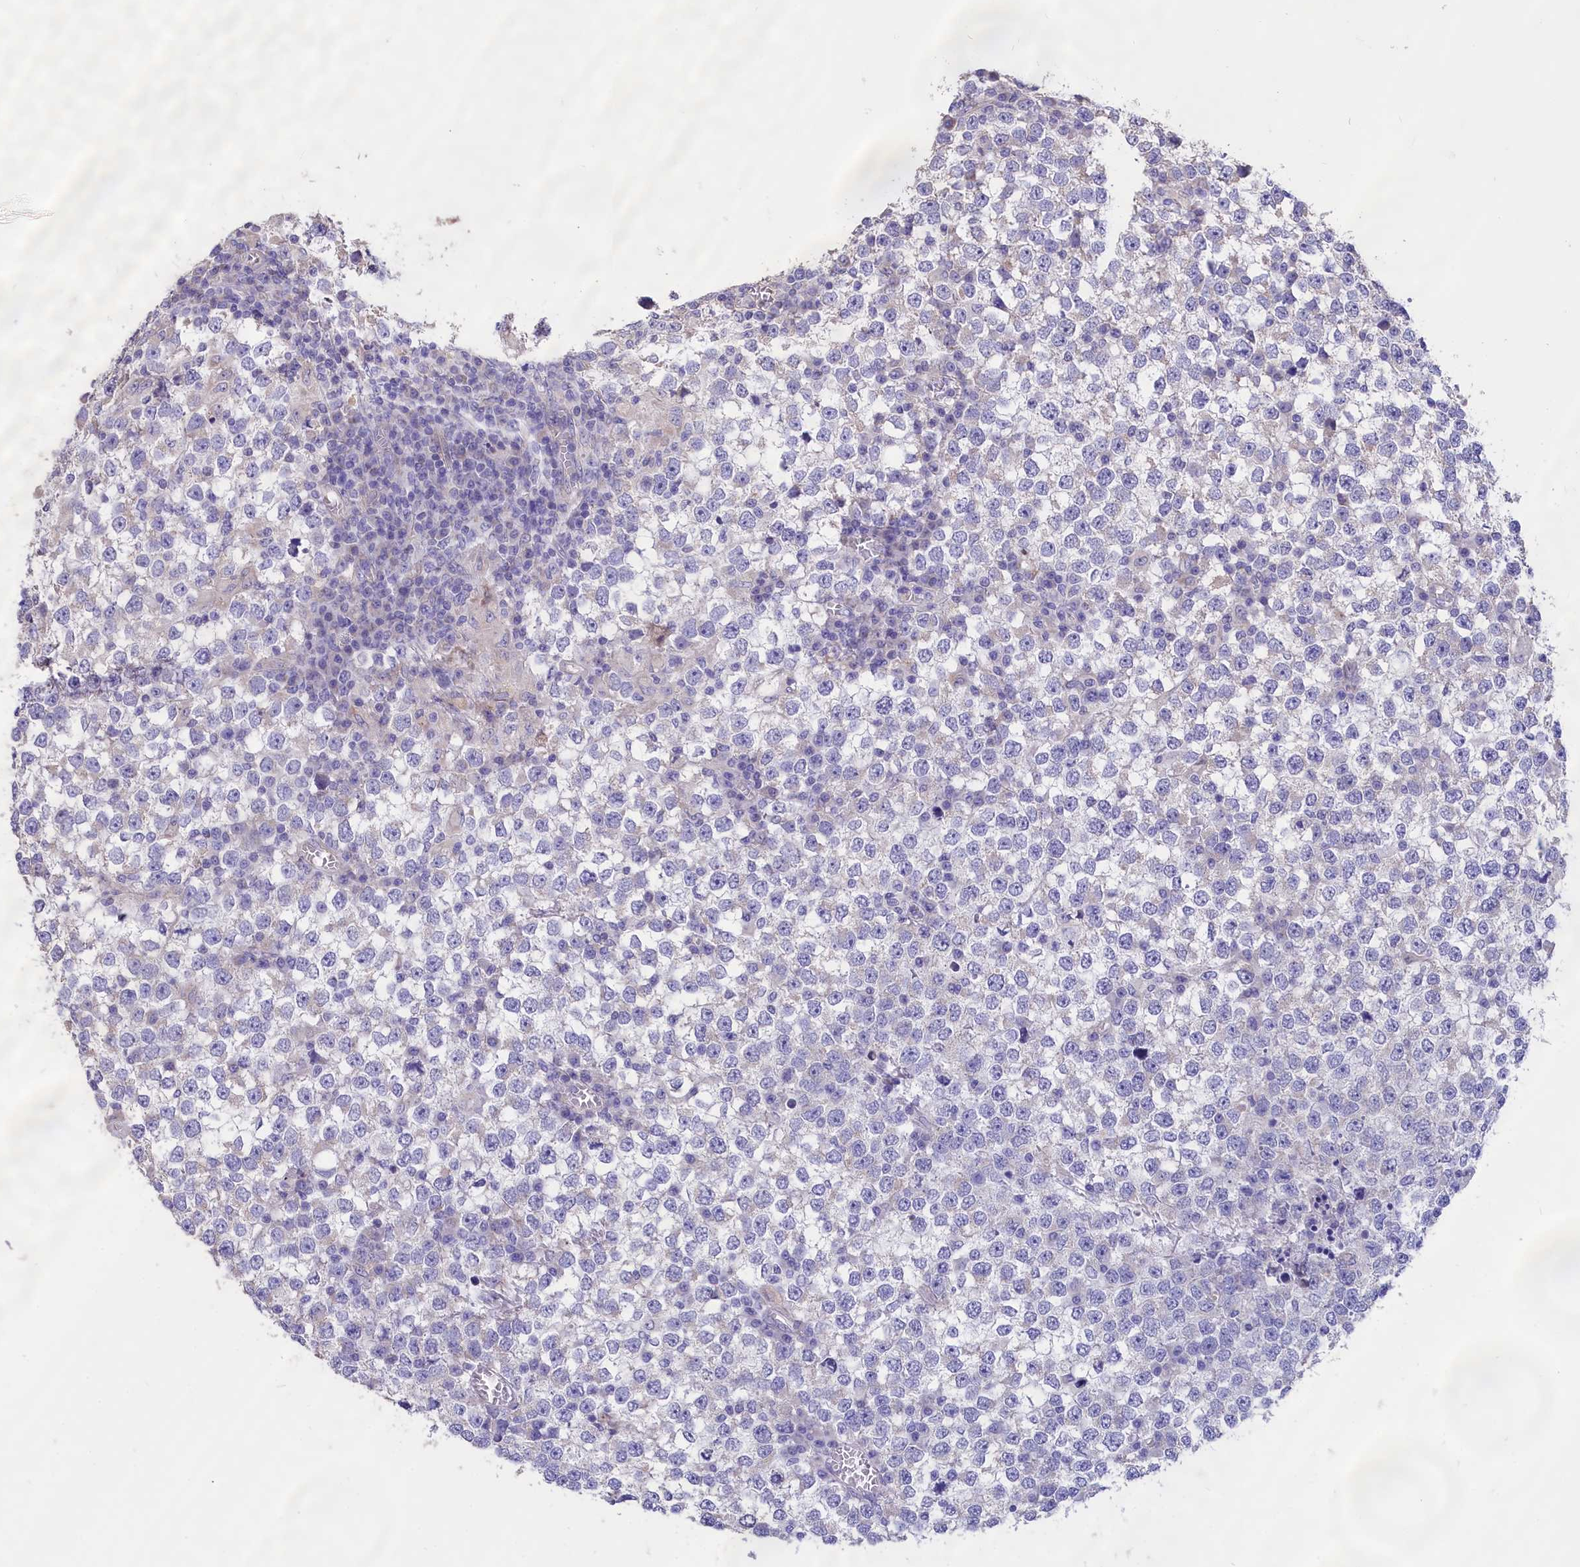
{"staining": {"intensity": "negative", "quantity": "none", "location": "none"}, "tissue": "testis cancer", "cell_type": "Tumor cells", "image_type": "cancer", "snomed": [{"axis": "morphology", "description": "Seminoma, NOS"}, {"axis": "topography", "description": "Testis"}], "caption": "Tumor cells are negative for brown protein staining in seminoma (testis).", "gene": "CYP2U1", "patient": {"sex": "male", "age": 65}}